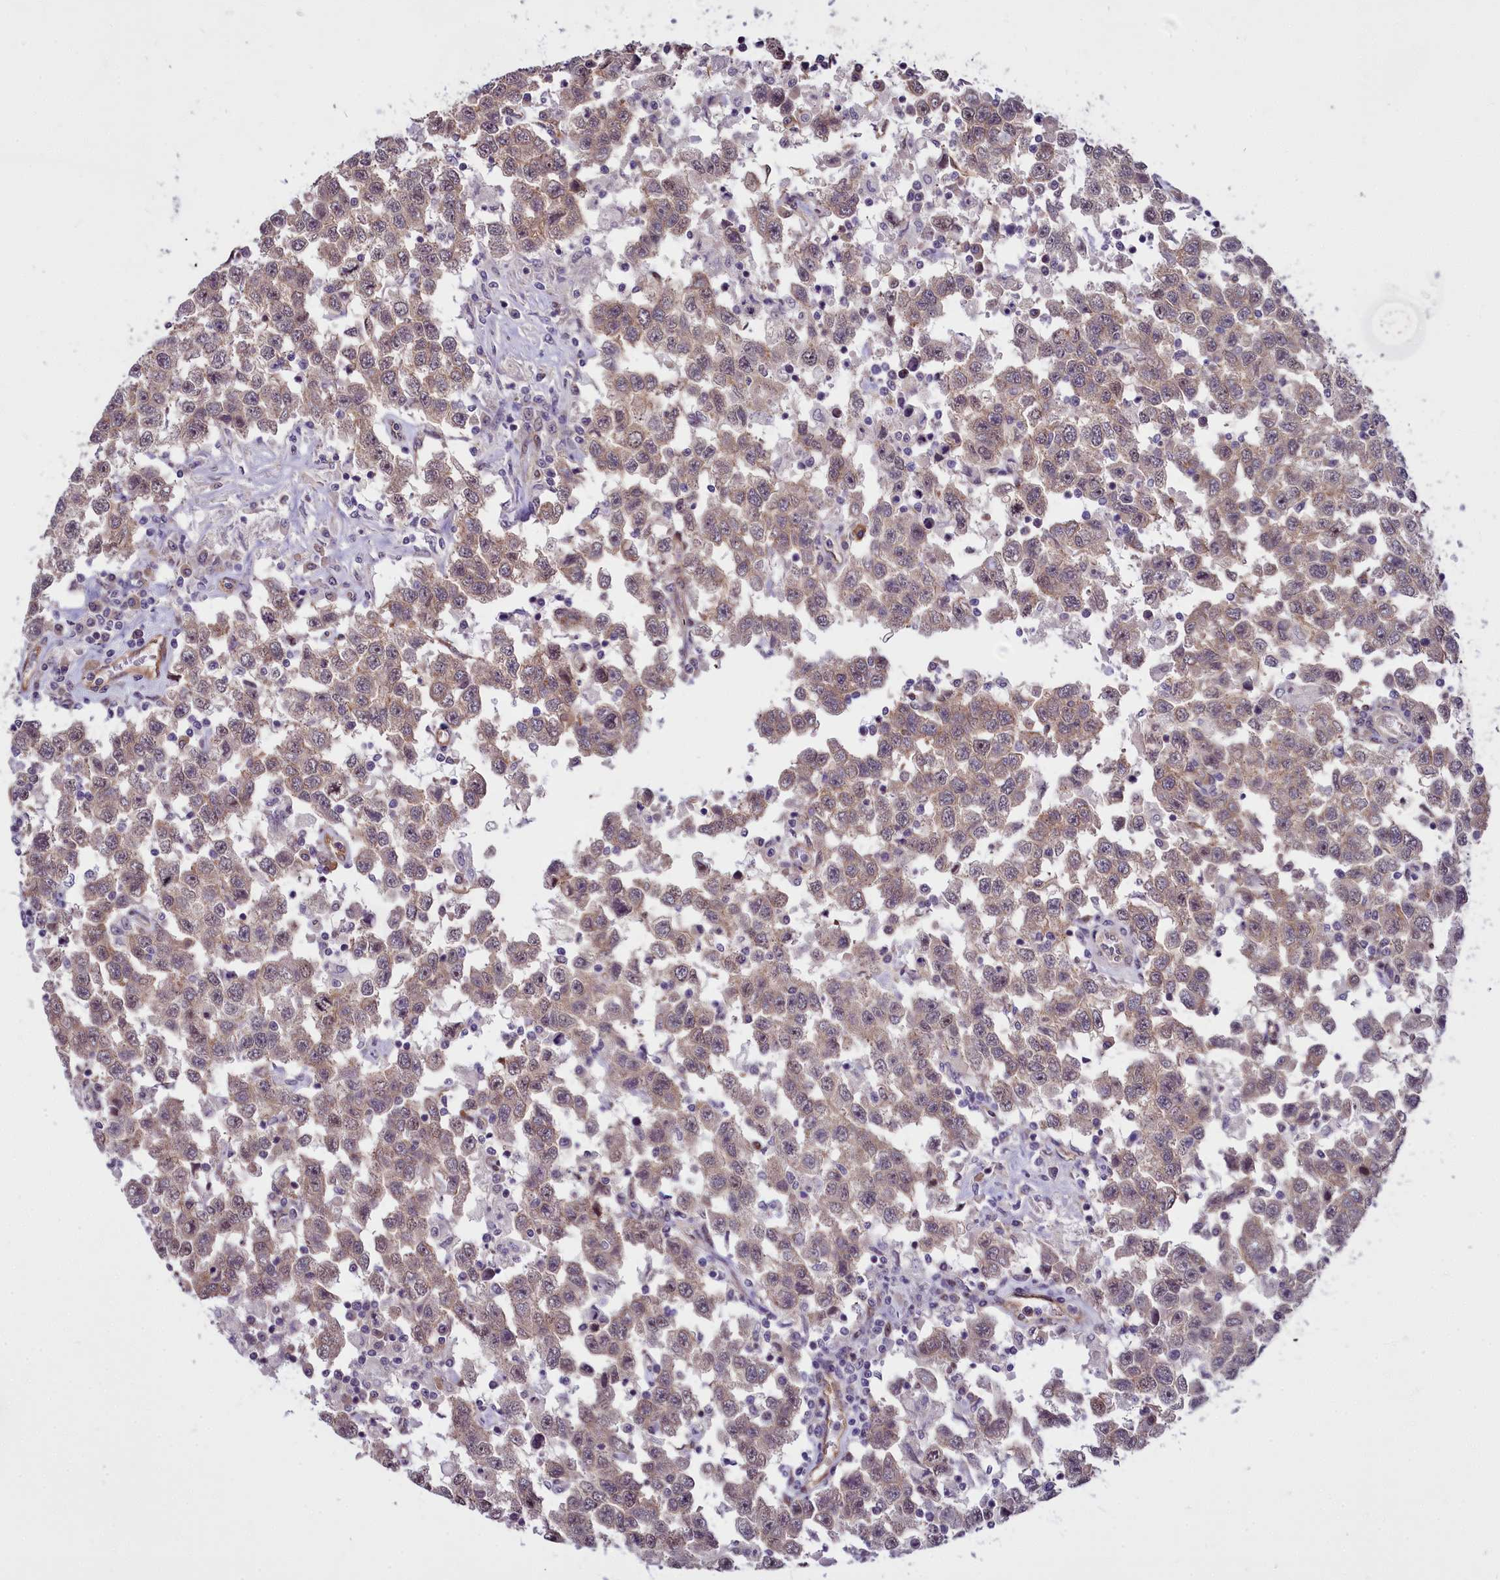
{"staining": {"intensity": "weak", "quantity": ">75%", "location": "cytoplasmic/membranous"}, "tissue": "testis cancer", "cell_type": "Tumor cells", "image_type": "cancer", "snomed": [{"axis": "morphology", "description": "Seminoma, NOS"}, {"axis": "topography", "description": "Testis"}], "caption": "Protein staining displays weak cytoplasmic/membranous expression in about >75% of tumor cells in testis cancer (seminoma). (IHC, brightfield microscopy, high magnification).", "gene": "BCAR1", "patient": {"sex": "male", "age": 41}}